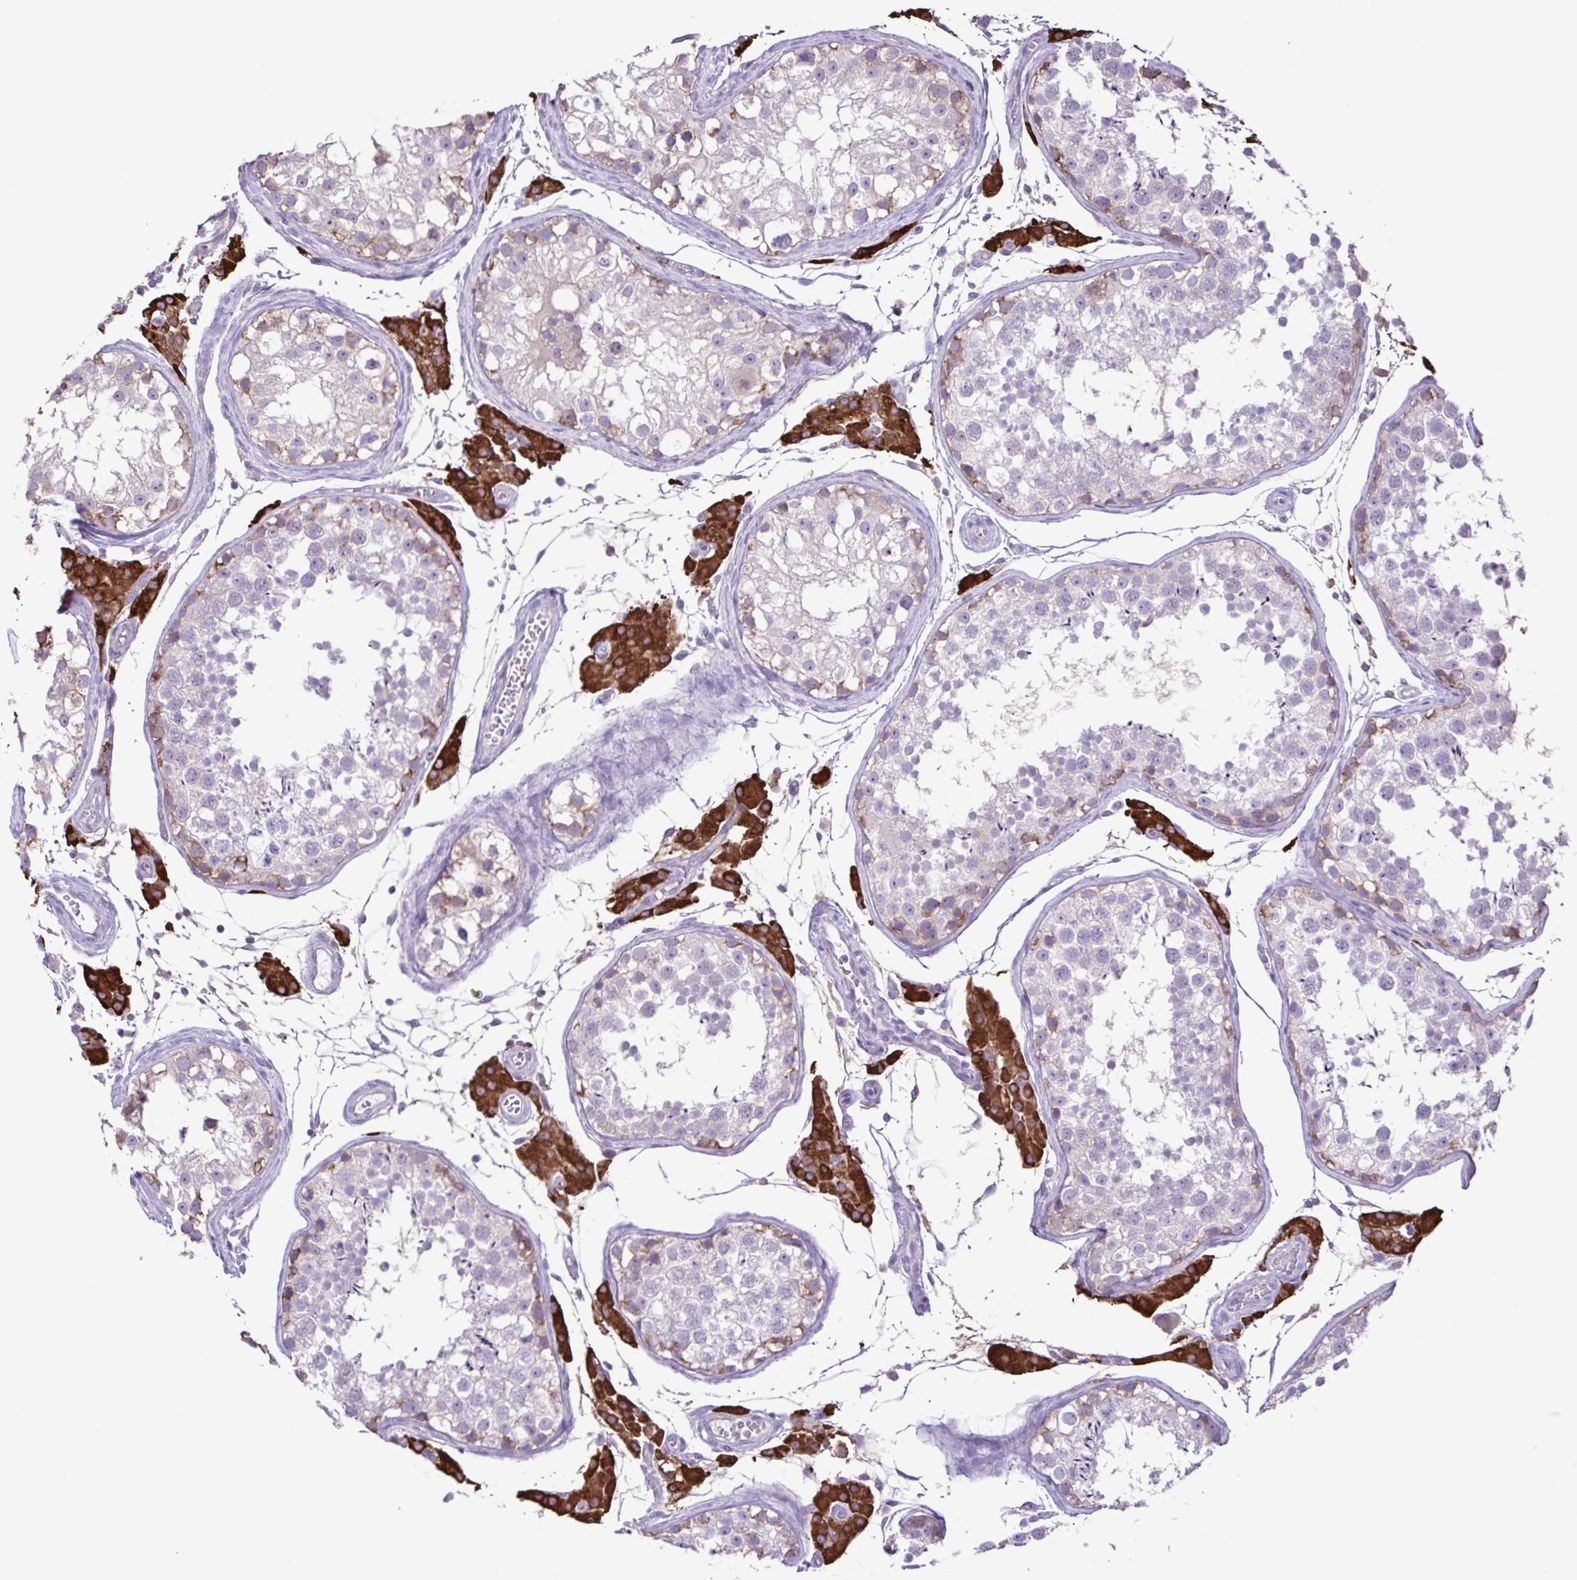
{"staining": {"intensity": "weak", "quantity": "<25%", "location": "cytoplasmic/membranous"}, "tissue": "testis", "cell_type": "Cells in seminiferous ducts", "image_type": "normal", "snomed": [{"axis": "morphology", "description": "Normal tissue, NOS"}, {"axis": "morphology", "description": "Seminoma, NOS"}, {"axis": "topography", "description": "Testis"}], "caption": "A high-resolution micrograph shows immunohistochemistry staining of unremarkable testis, which demonstrates no significant expression in cells in seminiferous ducts.", "gene": "CYP17A1", "patient": {"sex": "male", "age": 29}}